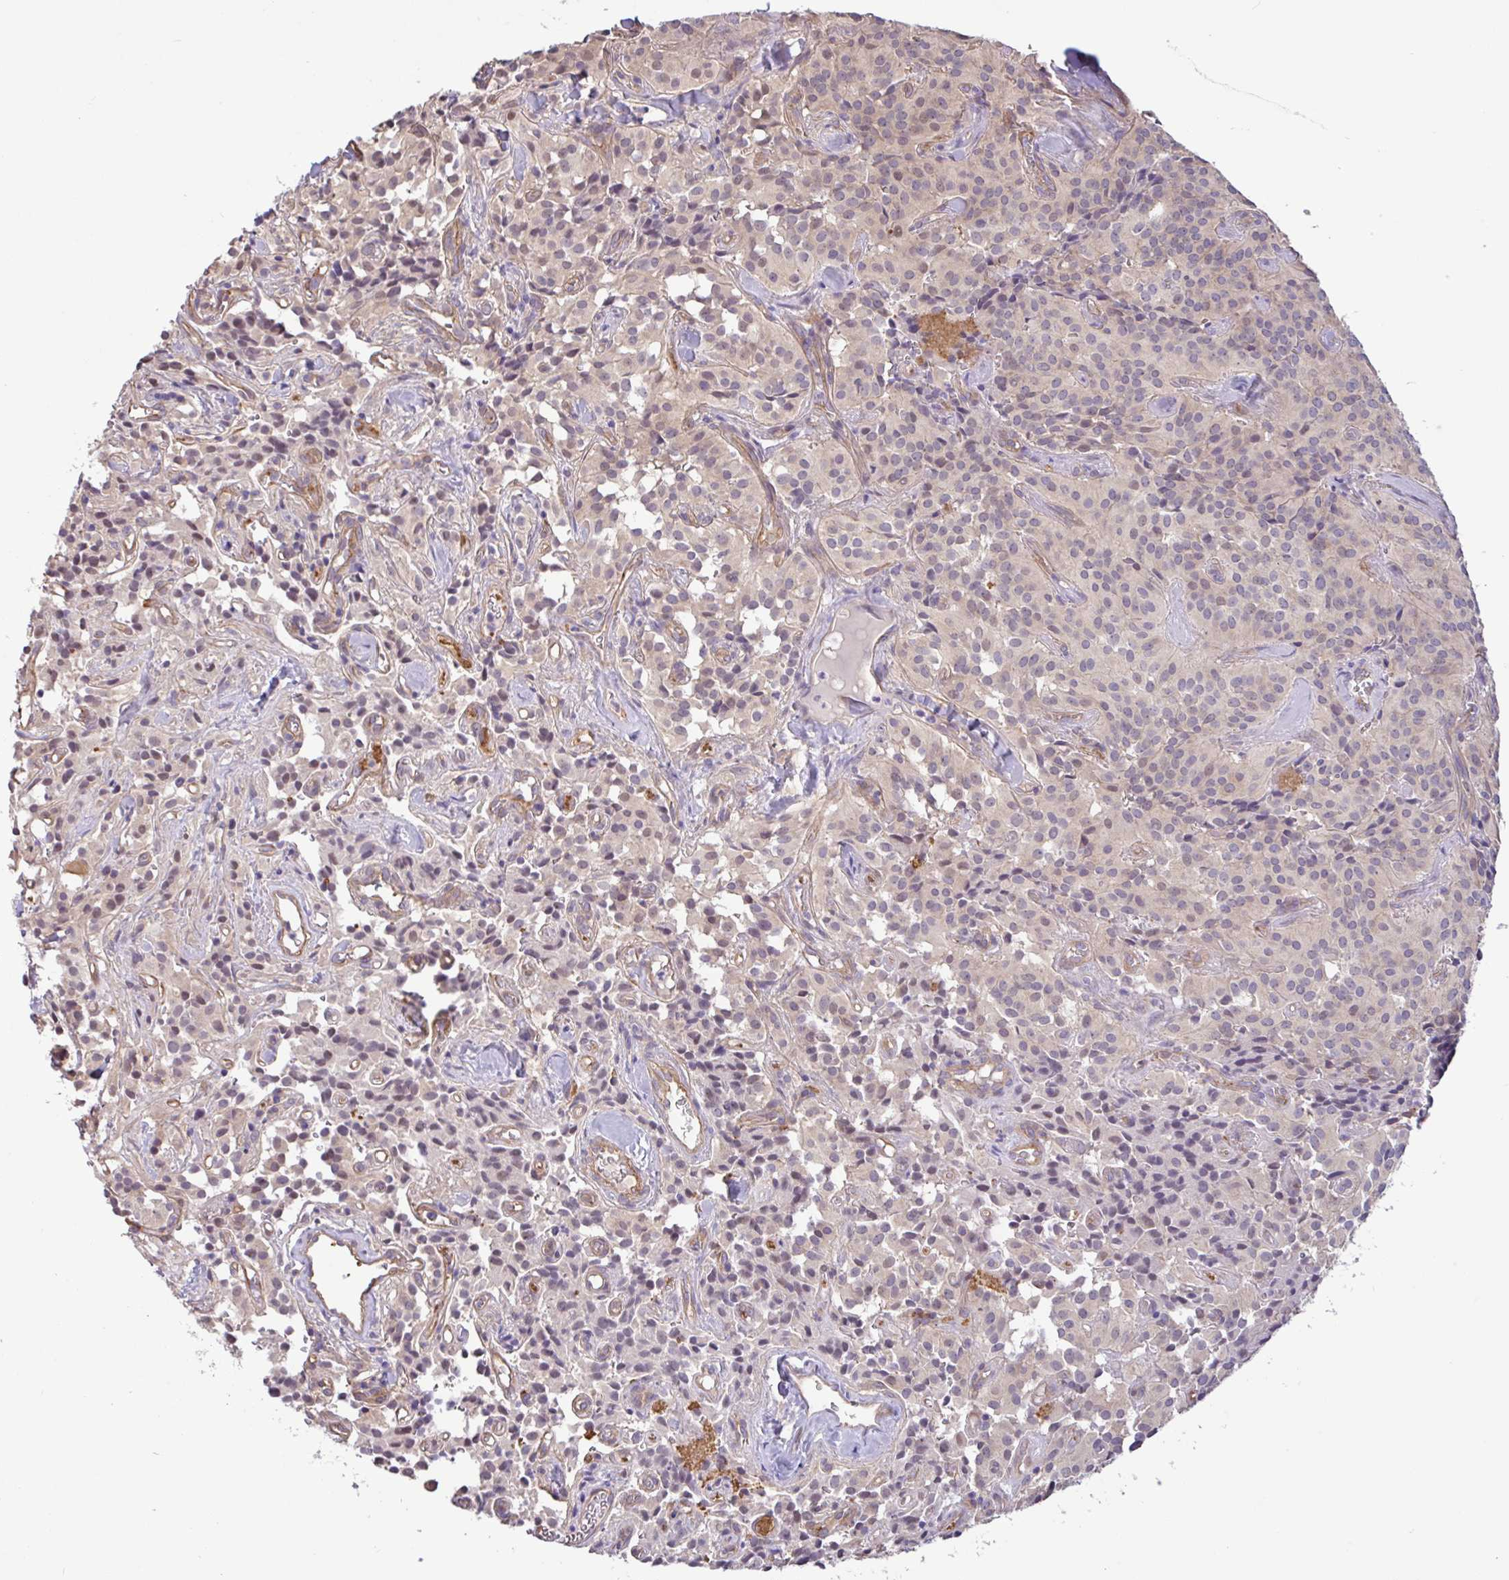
{"staining": {"intensity": "weak", "quantity": ">75%", "location": "cytoplasmic/membranous,nuclear"}, "tissue": "glioma", "cell_type": "Tumor cells", "image_type": "cancer", "snomed": [{"axis": "morphology", "description": "Glioma, malignant, Low grade"}, {"axis": "topography", "description": "Brain"}], "caption": "Glioma tissue demonstrates weak cytoplasmic/membranous and nuclear positivity in about >75% of tumor cells, visualized by immunohistochemistry. Using DAB (3,3'-diaminobenzidine) (brown) and hematoxylin (blue) stains, captured at high magnification using brightfield microscopy.", "gene": "PLCD4", "patient": {"sex": "male", "age": 42}}